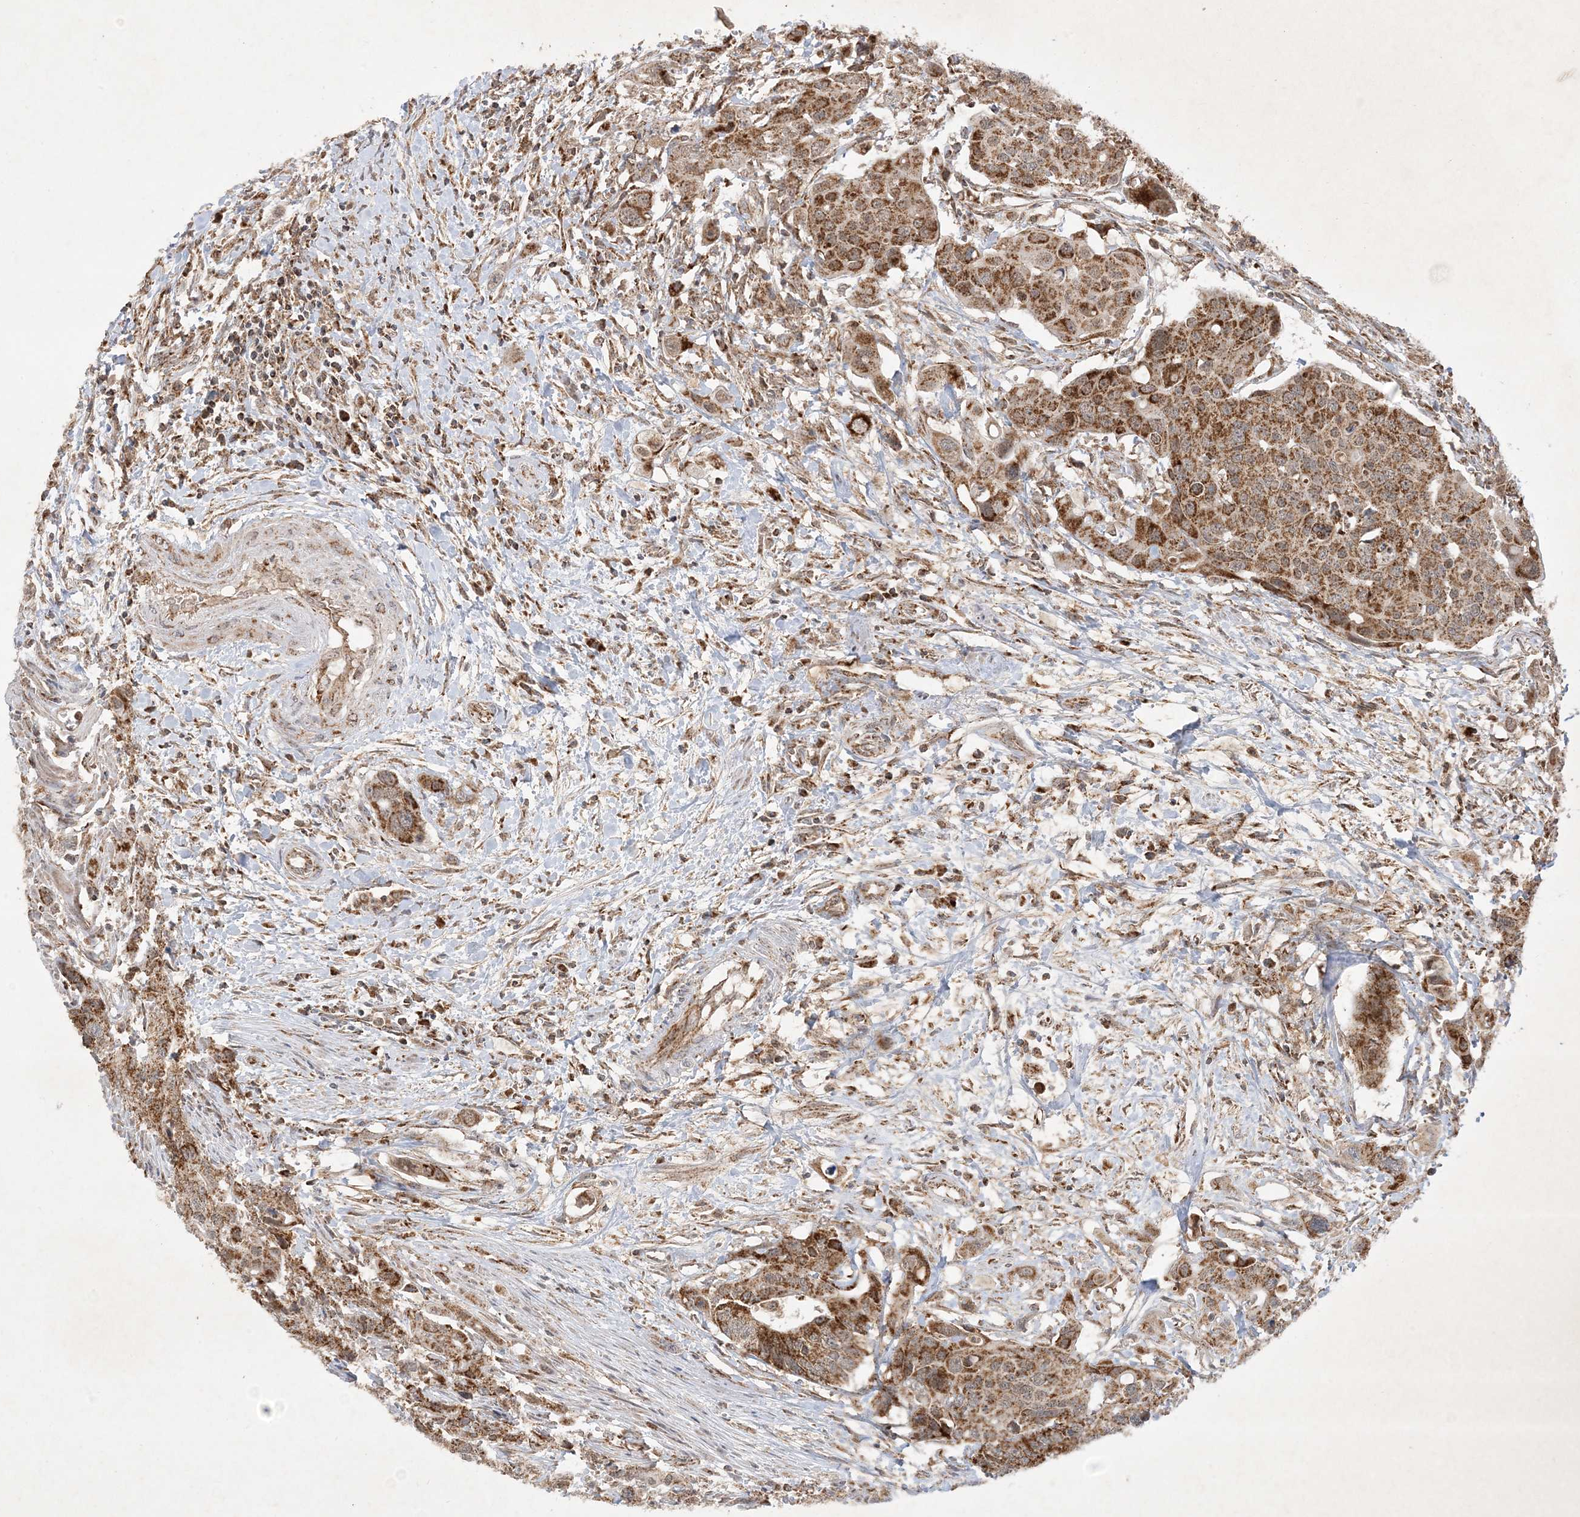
{"staining": {"intensity": "strong", "quantity": ">75%", "location": "cytoplasmic/membranous"}, "tissue": "colorectal cancer", "cell_type": "Tumor cells", "image_type": "cancer", "snomed": [{"axis": "morphology", "description": "Adenocarcinoma, NOS"}, {"axis": "topography", "description": "Colon"}], "caption": "Adenocarcinoma (colorectal) tissue demonstrates strong cytoplasmic/membranous expression in about >75% of tumor cells, visualized by immunohistochemistry.", "gene": "NDUFAF3", "patient": {"sex": "male", "age": 77}}